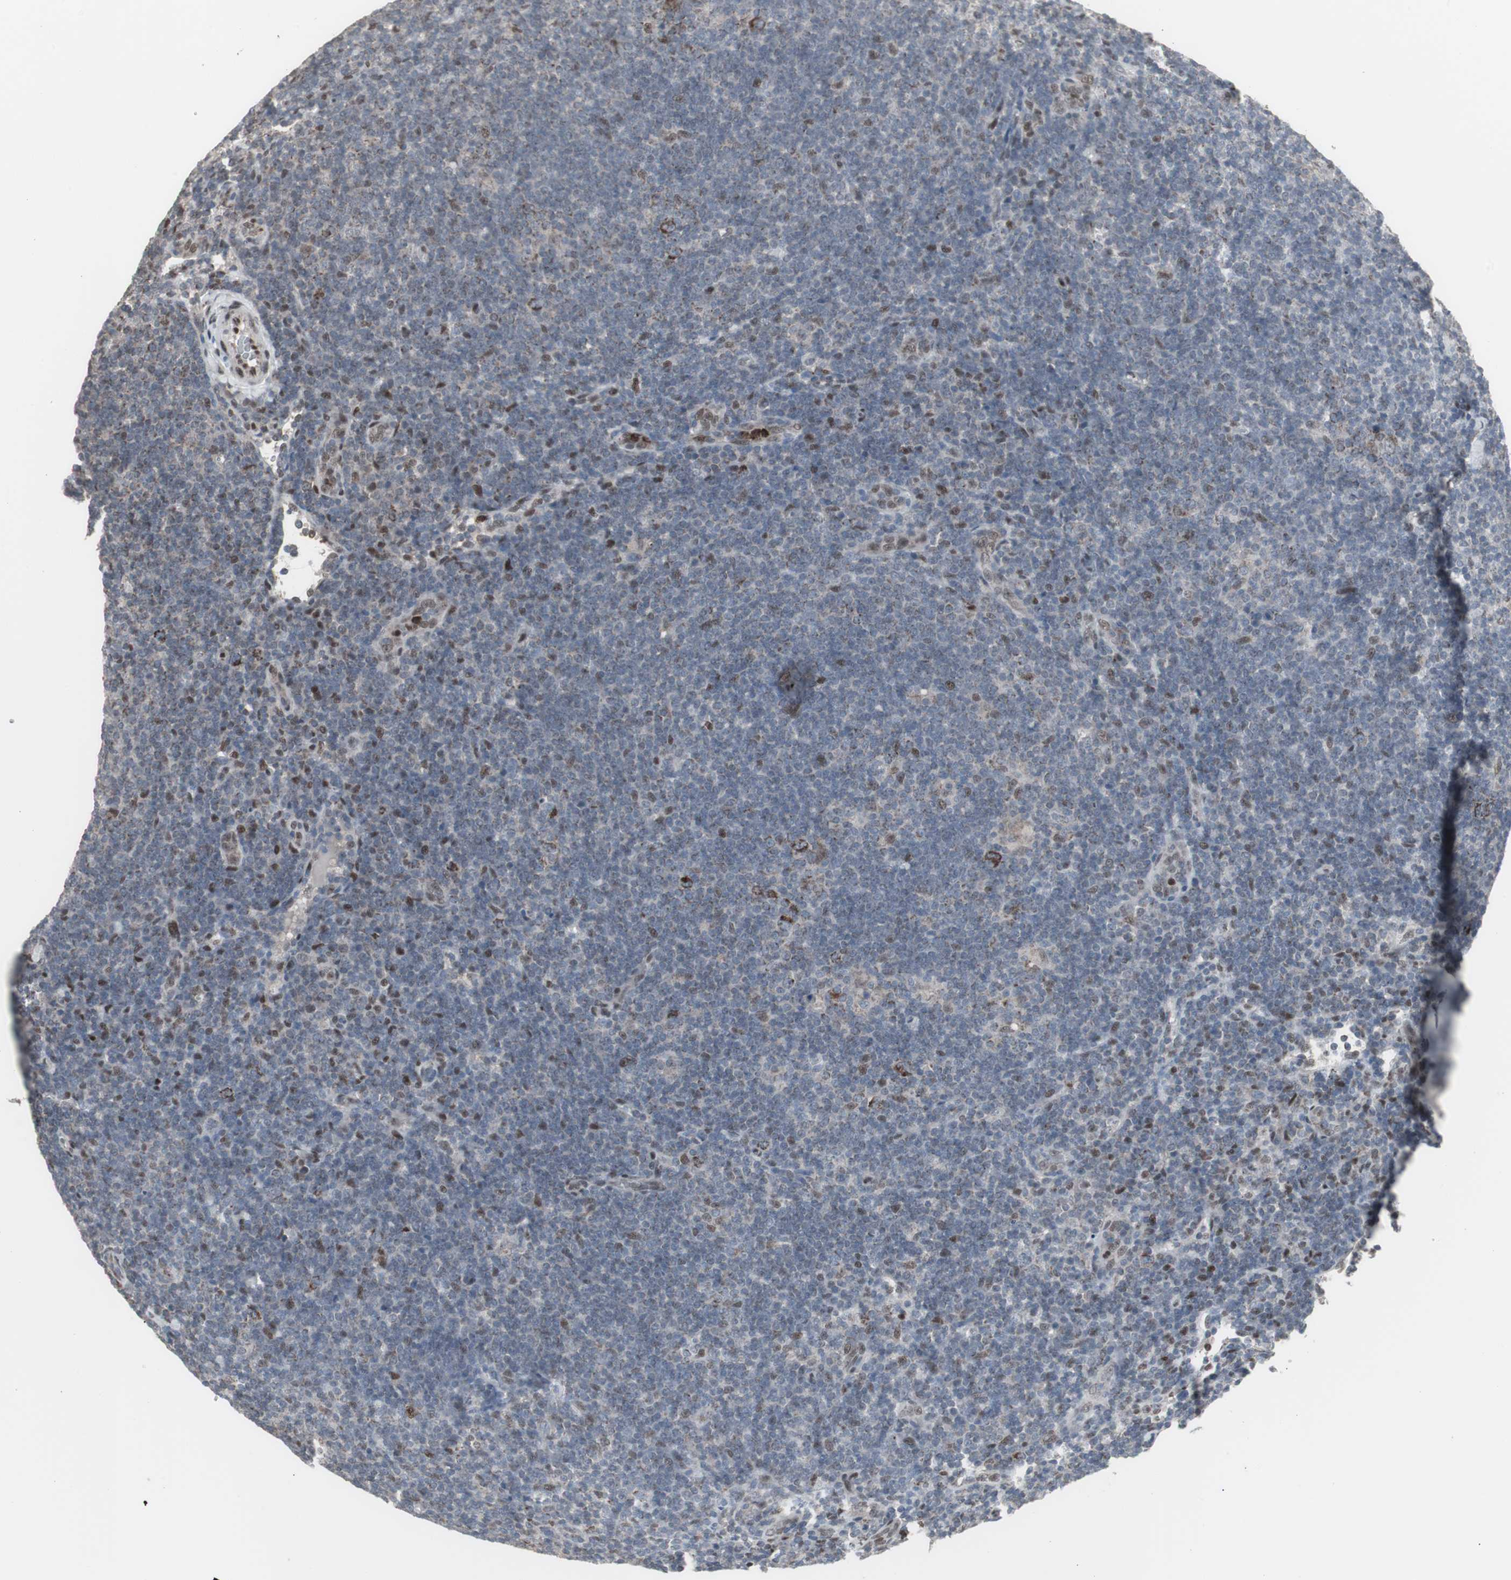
{"staining": {"intensity": "weak", "quantity": "25%-75%", "location": "nuclear"}, "tissue": "lymphoma", "cell_type": "Tumor cells", "image_type": "cancer", "snomed": [{"axis": "morphology", "description": "Hodgkin's disease, NOS"}, {"axis": "topography", "description": "Lymph node"}], "caption": "The micrograph reveals immunohistochemical staining of lymphoma. There is weak nuclear positivity is present in approximately 25%-75% of tumor cells.", "gene": "RXRA", "patient": {"sex": "female", "age": 57}}